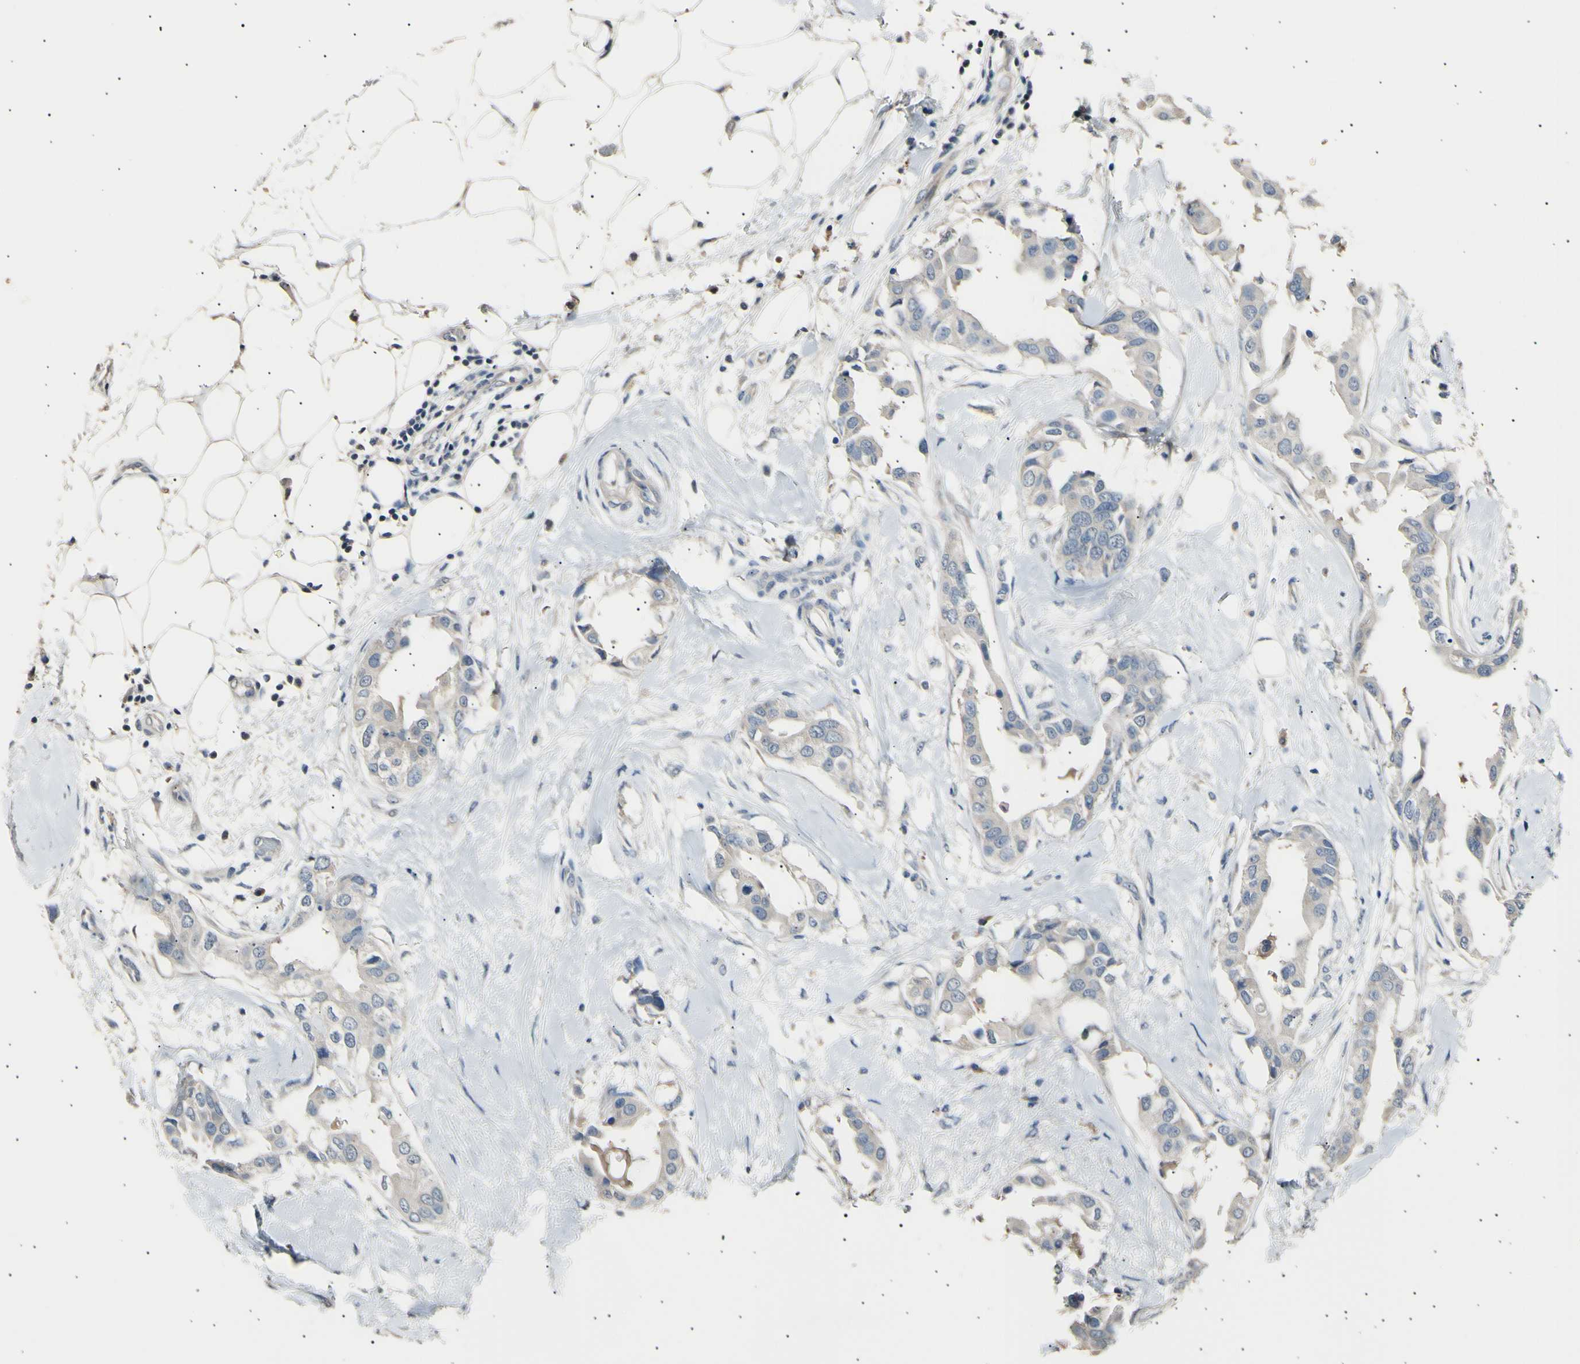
{"staining": {"intensity": "negative", "quantity": "none", "location": "none"}, "tissue": "breast cancer", "cell_type": "Tumor cells", "image_type": "cancer", "snomed": [{"axis": "morphology", "description": "Duct carcinoma"}, {"axis": "topography", "description": "Breast"}], "caption": "DAB (3,3'-diaminobenzidine) immunohistochemical staining of human breast infiltrating ductal carcinoma exhibits no significant expression in tumor cells.", "gene": "LDLR", "patient": {"sex": "female", "age": 40}}